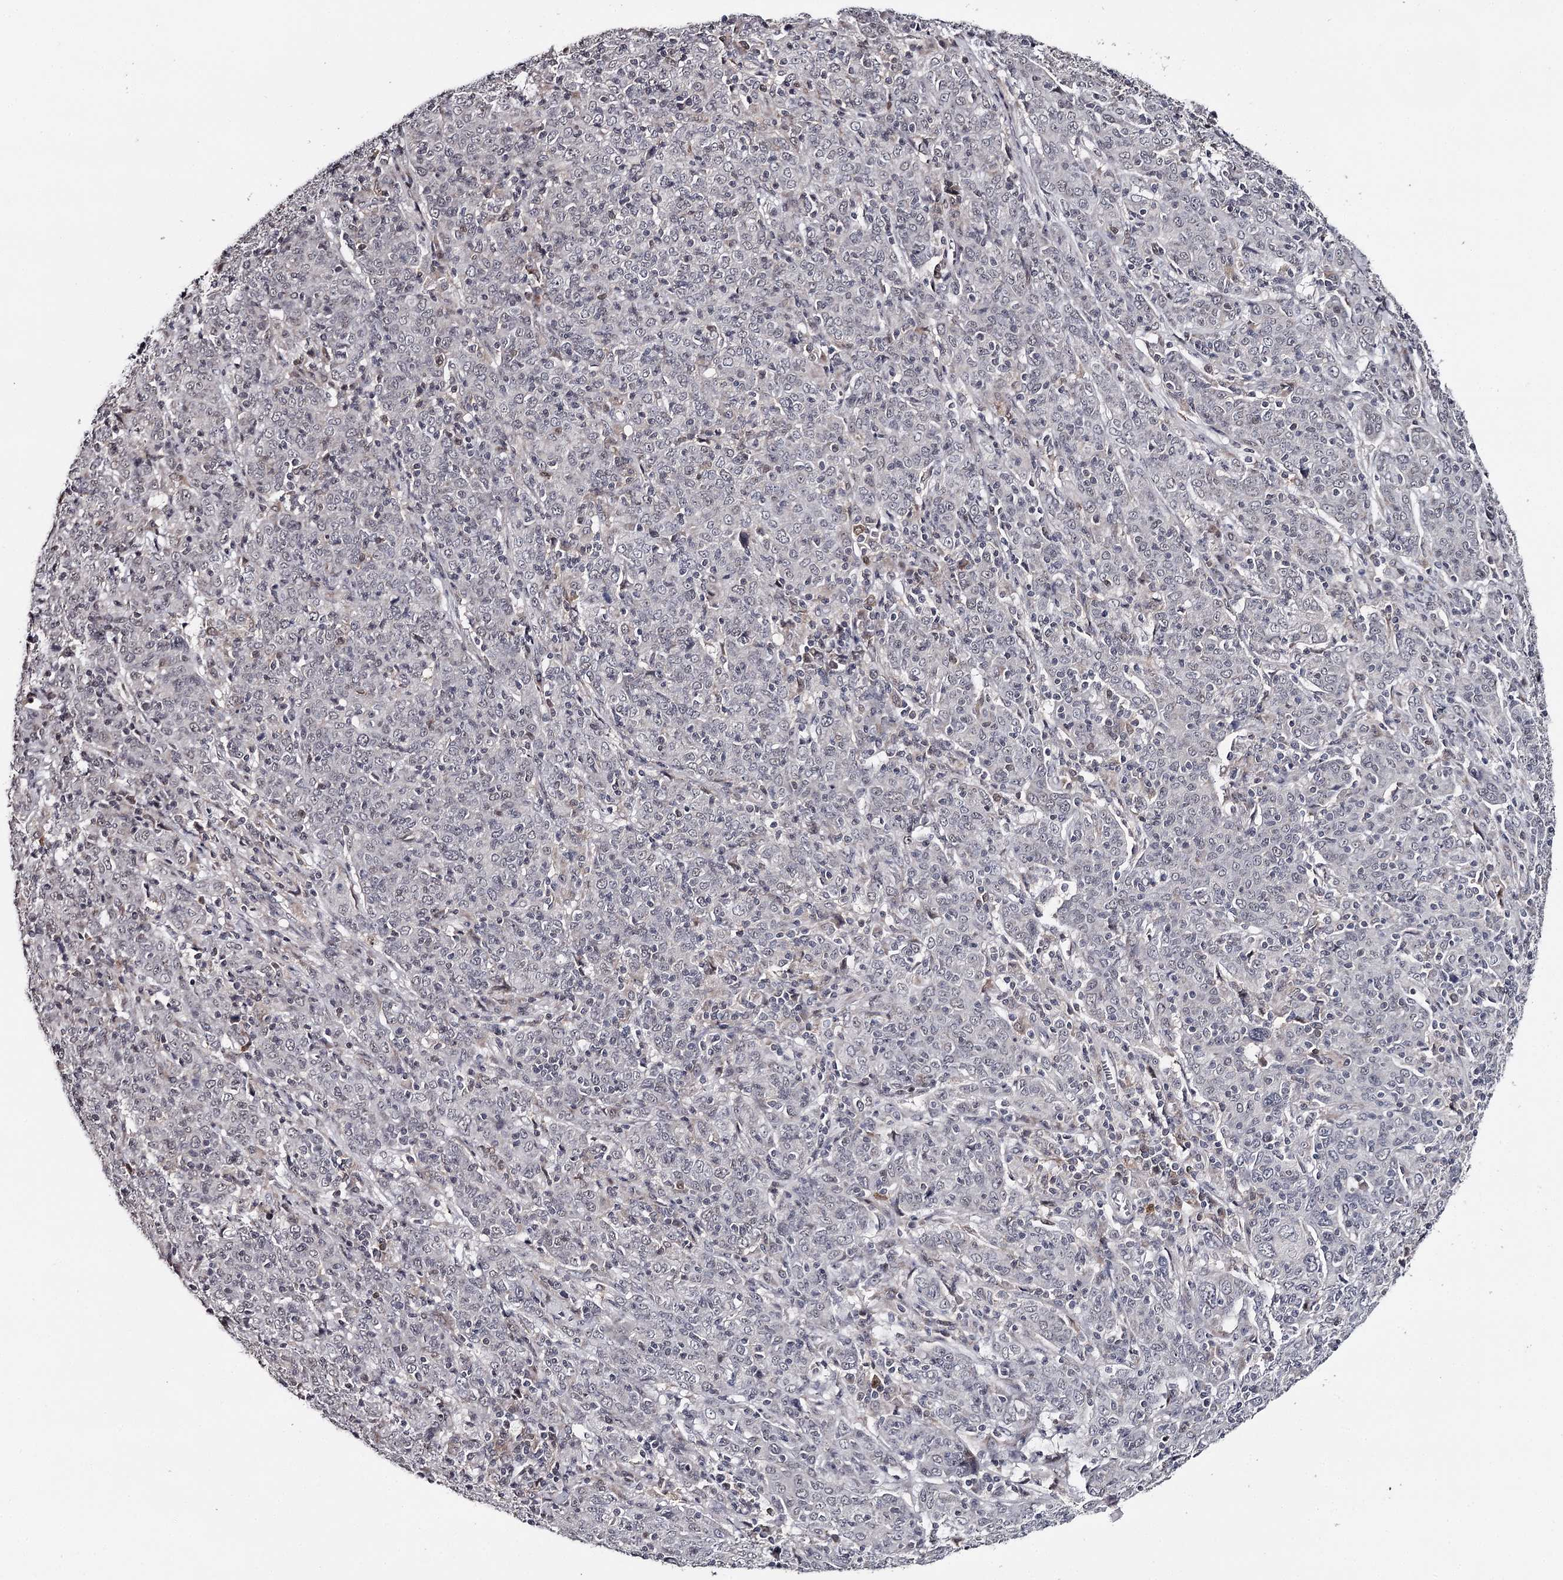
{"staining": {"intensity": "negative", "quantity": "none", "location": "none"}, "tissue": "cervical cancer", "cell_type": "Tumor cells", "image_type": "cancer", "snomed": [{"axis": "morphology", "description": "Squamous cell carcinoma, NOS"}, {"axis": "topography", "description": "Cervix"}], "caption": "An IHC photomicrograph of cervical squamous cell carcinoma is shown. There is no staining in tumor cells of cervical squamous cell carcinoma.", "gene": "GTSF1", "patient": {"sex": "female", "age": 67}}